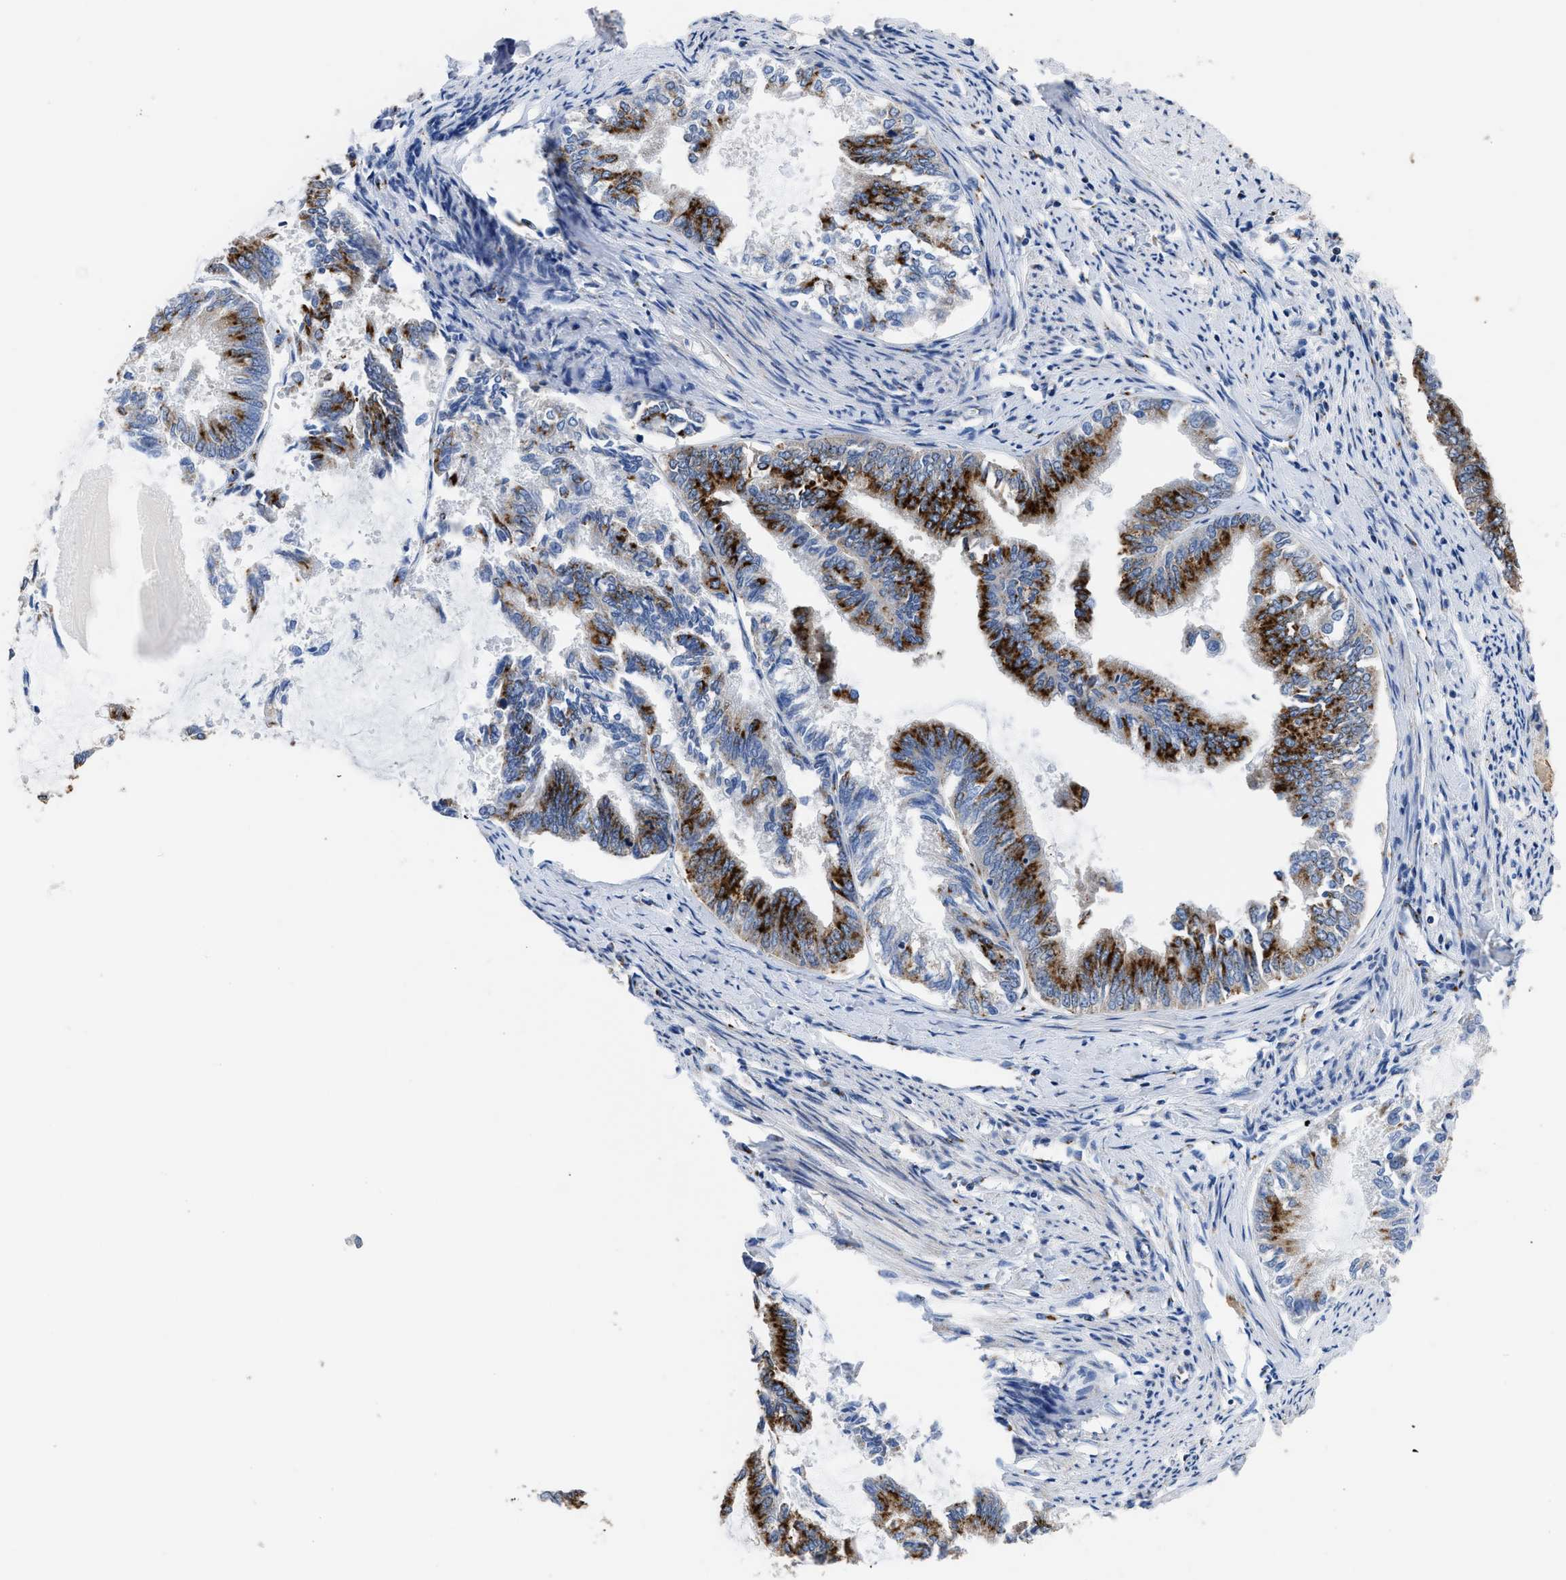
{"staining": {"intensity": "strong", "quantity": ">75%", "location": "cytoplasmic/membranous"}, "tissue": "endometrial cancer", "cell_type": "Tumor cells", "image_type": "cancer", "snomed": [{"axis": "morphology", "description": "Adenocarcinoma, NOS"}, {"axis": "topography", "description": "Endometrium"}], "caption": "Endometrial cancer stained for a protein (brown) reveals strong cytoplasmic/membranous positive staining in about >75% of tumor cells.", "gene": "TMEM87A", "patient": {"sex": "female", "age": 86}}